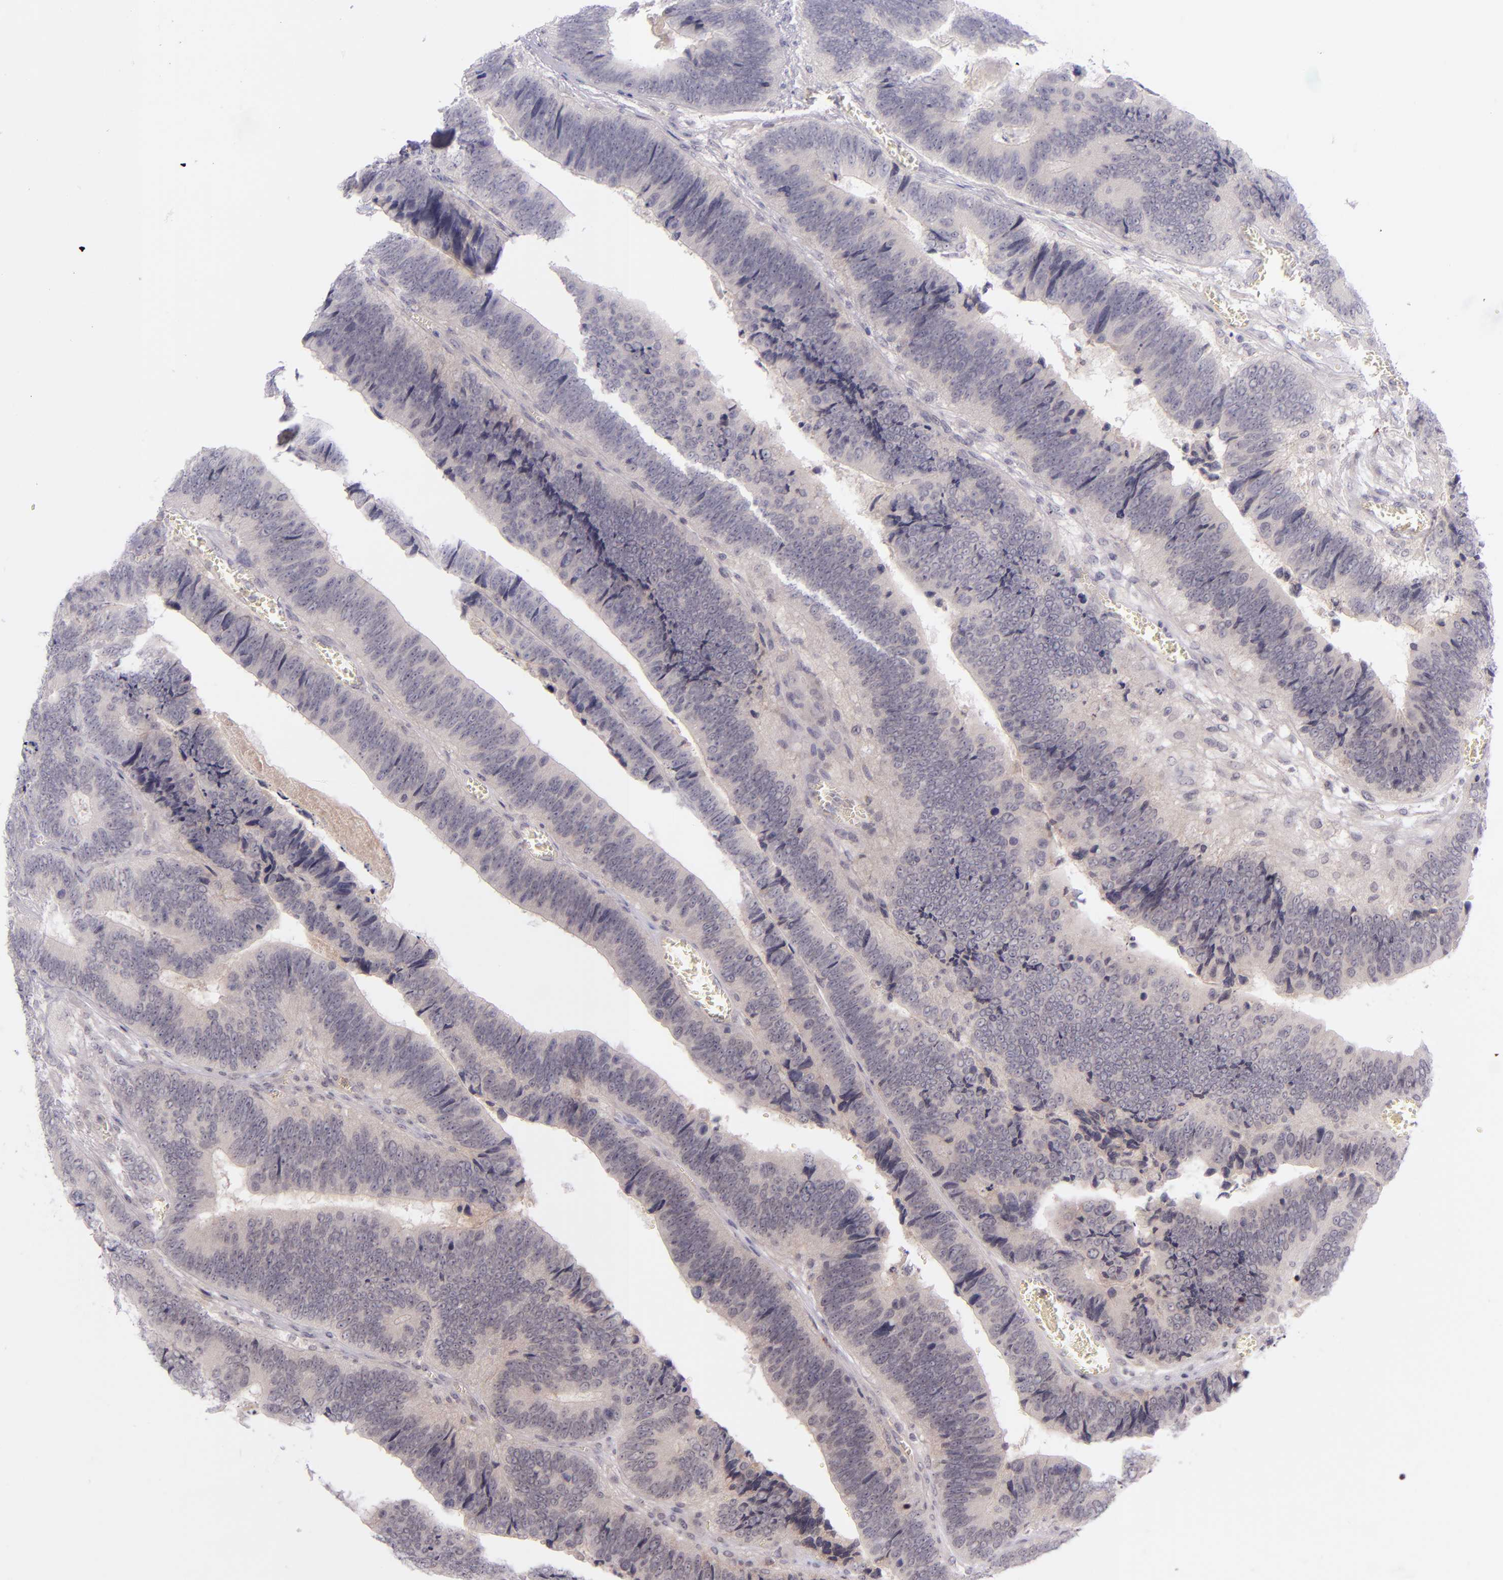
{"staining": {"intensity": "negative", "quantity": "none", "location": "none"}, "tissue": "colorectal cancer", "cell_type": "Tumor cells", "image_type": "cancer", "snomed": [{"axis": "morphology", "description": "Adenocarcinoma, NOS"}, {"axis": "topography", "description": "Colon"}], "caption": "The micrograph reveals no significant staining in tumor cells of adenocarcinoma (colorectal). (DAB immunohistochemistry, high magnification).", "gene": "SELL", "patient": {"sex": "male", "age": 72}}